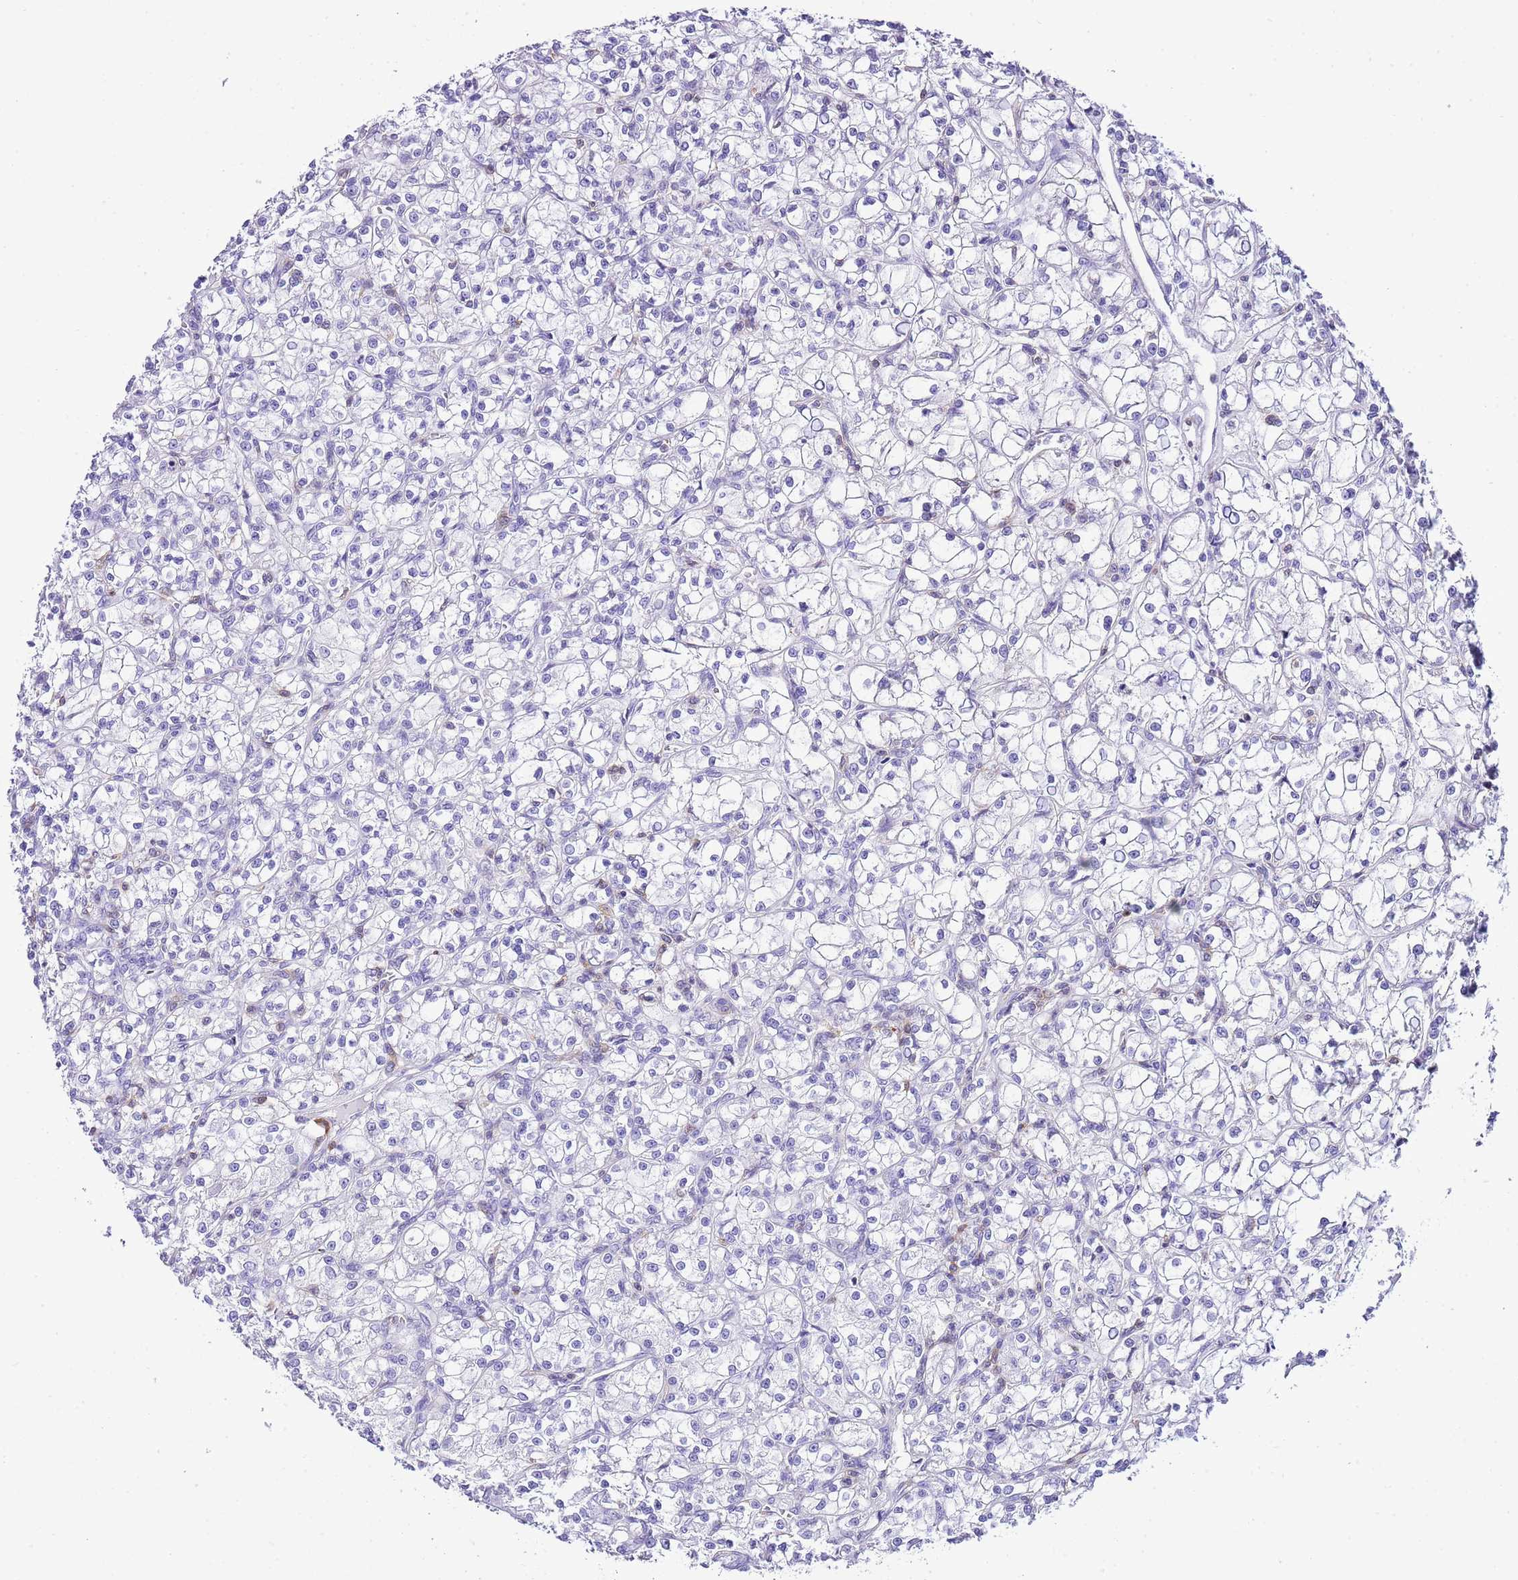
{"staining": {"intensity": "negative", "quantity": "none", "location": "none"}, "tissue": "renal cancer", "cell_type": "Tumor cells", "image_type": "cancer", "snomed": [{"axis": "morphology", "description": "Adenocarcinoma, NOS"}, {"axis": "topography", "description": "Kidney"}], "caption": "High power microscopy micrograph of an IHC image of renal cancer, revealing no significant staining in tumor cells.", "gene": "CNN2", "patient": {"sex": "female", "age": 59}}